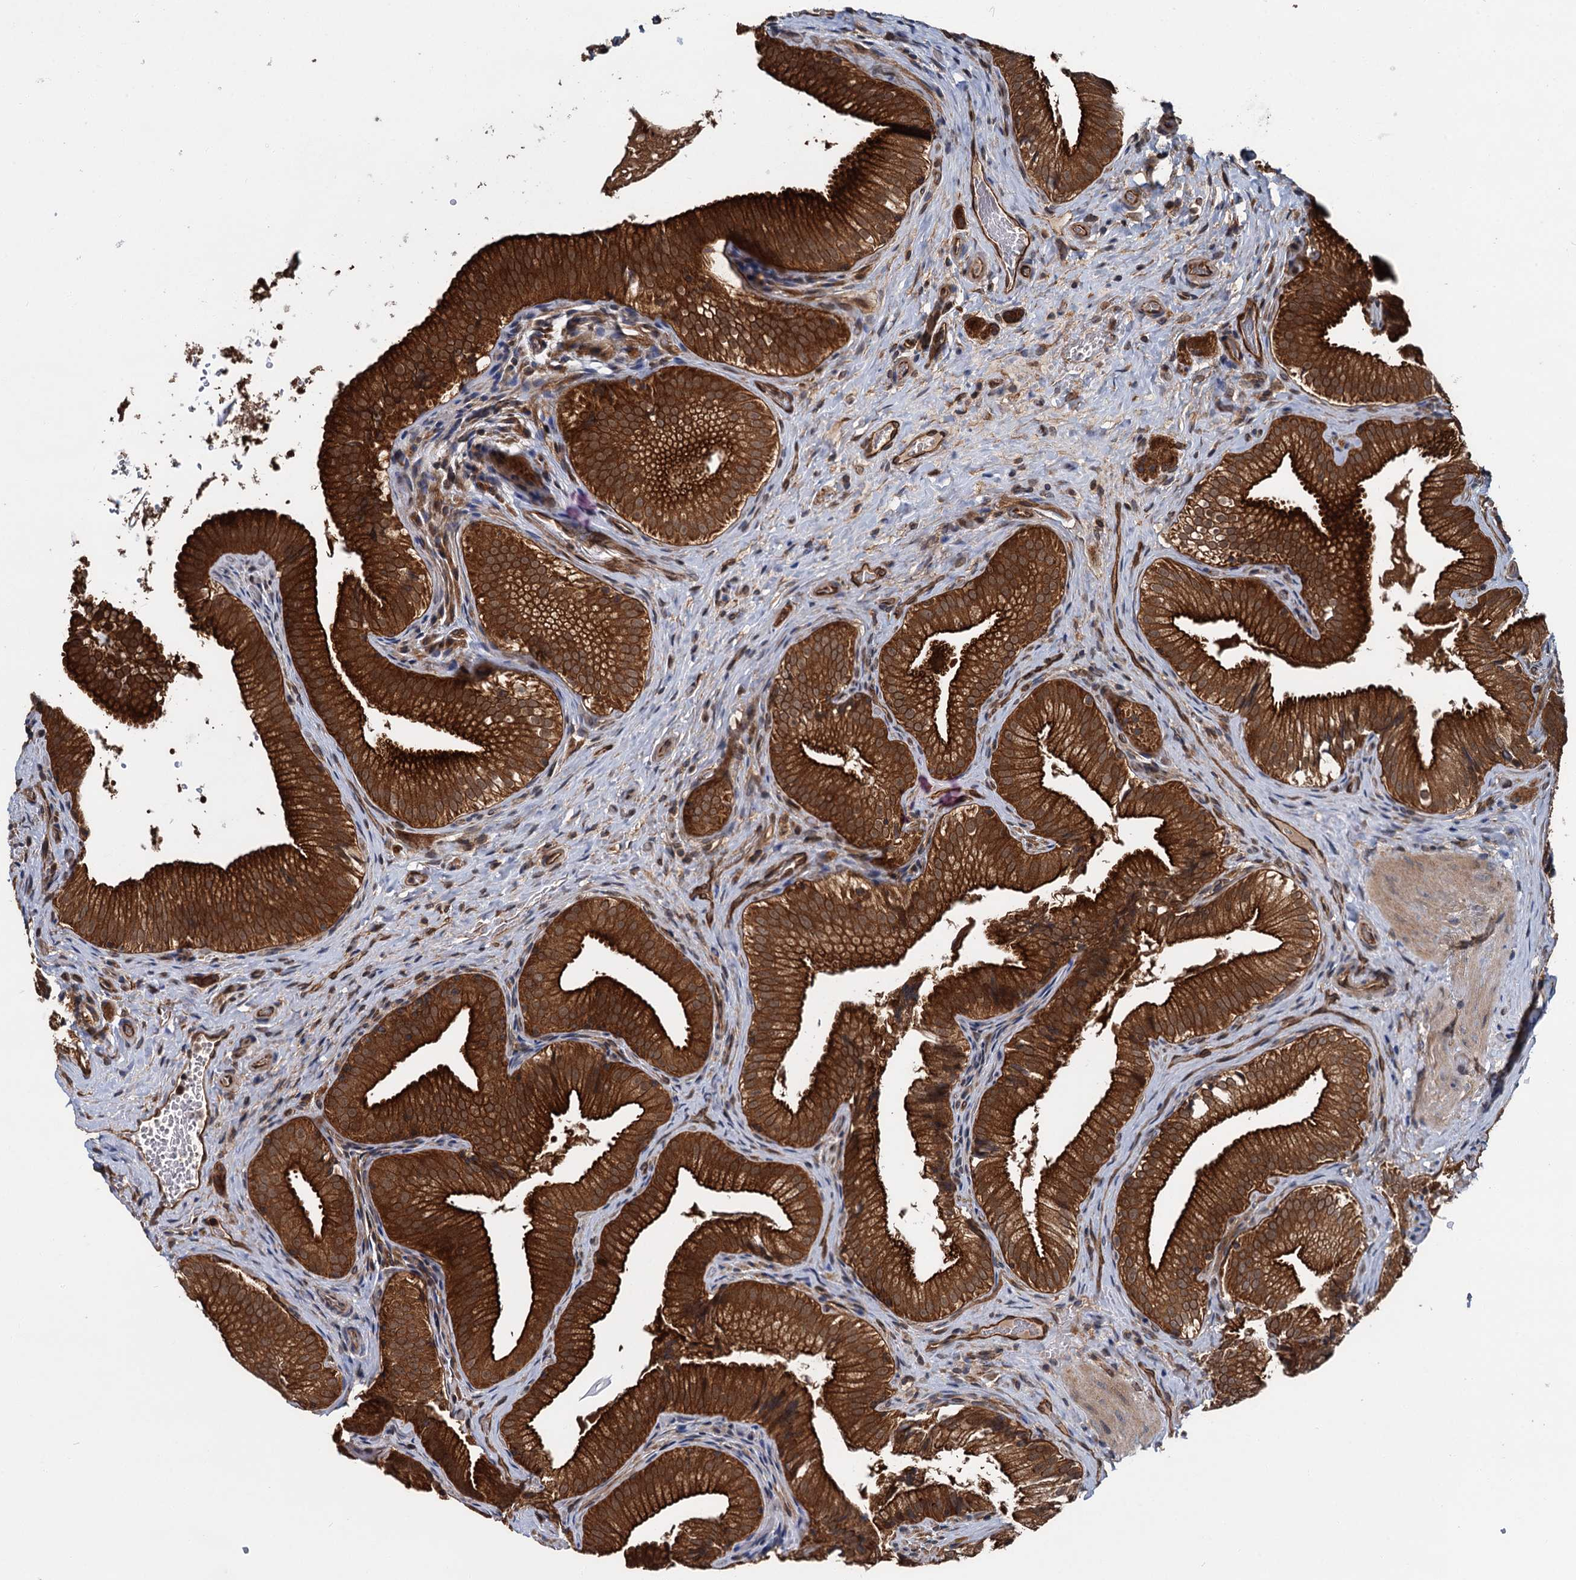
{"staining": {"intensity": "strong", "quantity": ">75%", "location": "cytoplasmic/membranous"}, "tissue": "gallbladder", "cell_type": "Glandular cells", "image_type": "normal", "snomed": [{"axis": "morphology", "description": "Normal tissue, NOS"}, {"axis": "topography", "description": "Gallbladder"}], "caption": "Immunohistochemical staining of normal human gallbladder reveals high levels of strong cytoplasmic/membranous positivity in about >75% of glandular cells.", "gene": "ZFYVE19", "patient": {"sex": "female", "age": 30}}